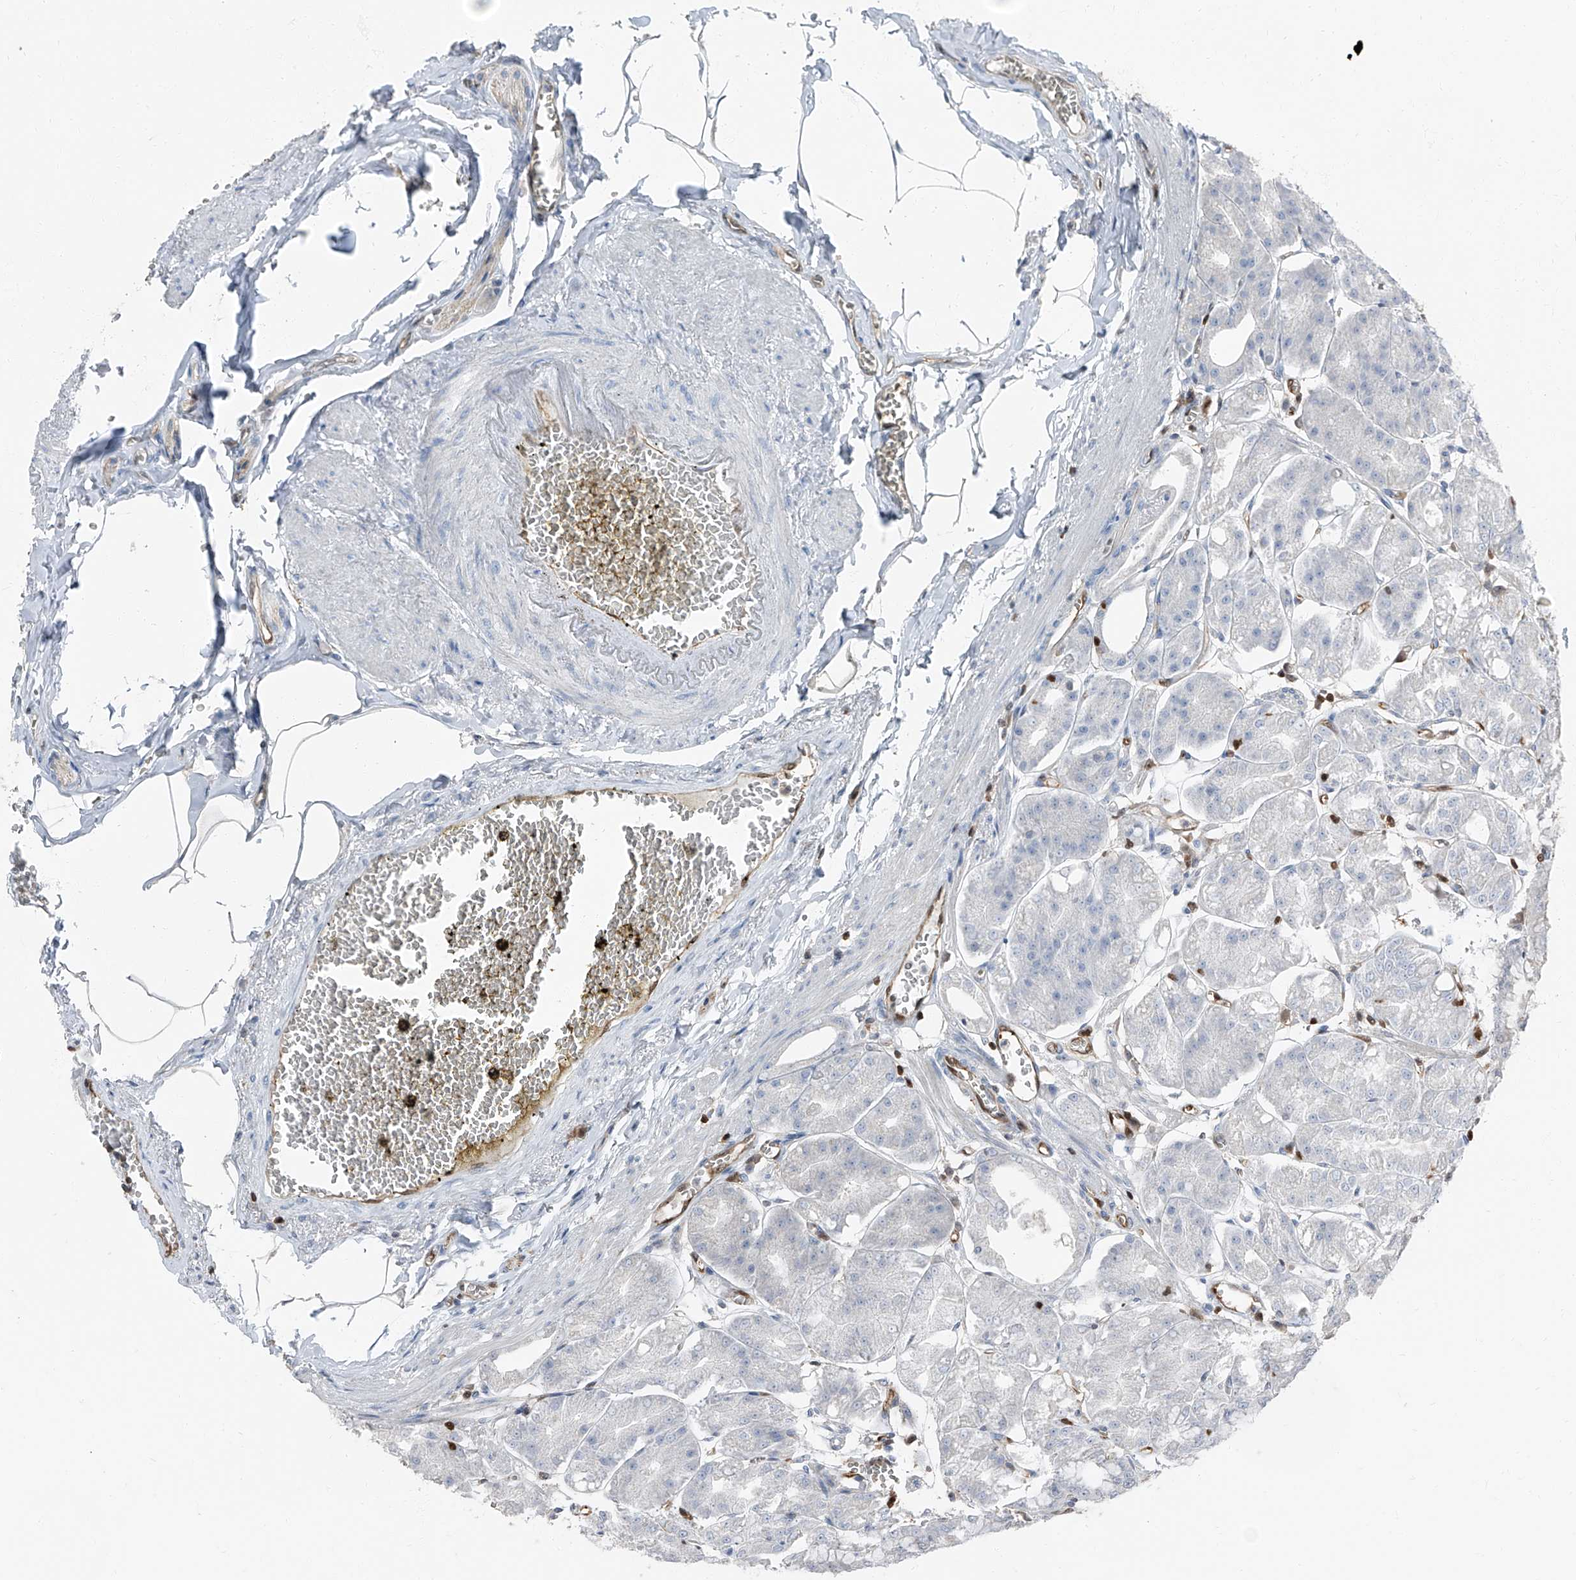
{"staining": {"intensity": "strong", "quantity": "25%-75%", "location": "cytoplasmic/membranous,nuclear"}, "tissue": "stomach", "cell_type": "Glandular cells", "image_type": "normal", "snomed": [{"axis": "morphology", "description": "Normal tissue, NOS"}, {"axis": "topography", "description": "Stomach, lower"}], "caption": "Stomach stained with immunohistochemistry shows strong cytoplasmic/membranous,nuclear staining in about 25%-75% of glandular cells.", "gene": "PSMB10", "patient": {"sex": "male", "age": 71}}